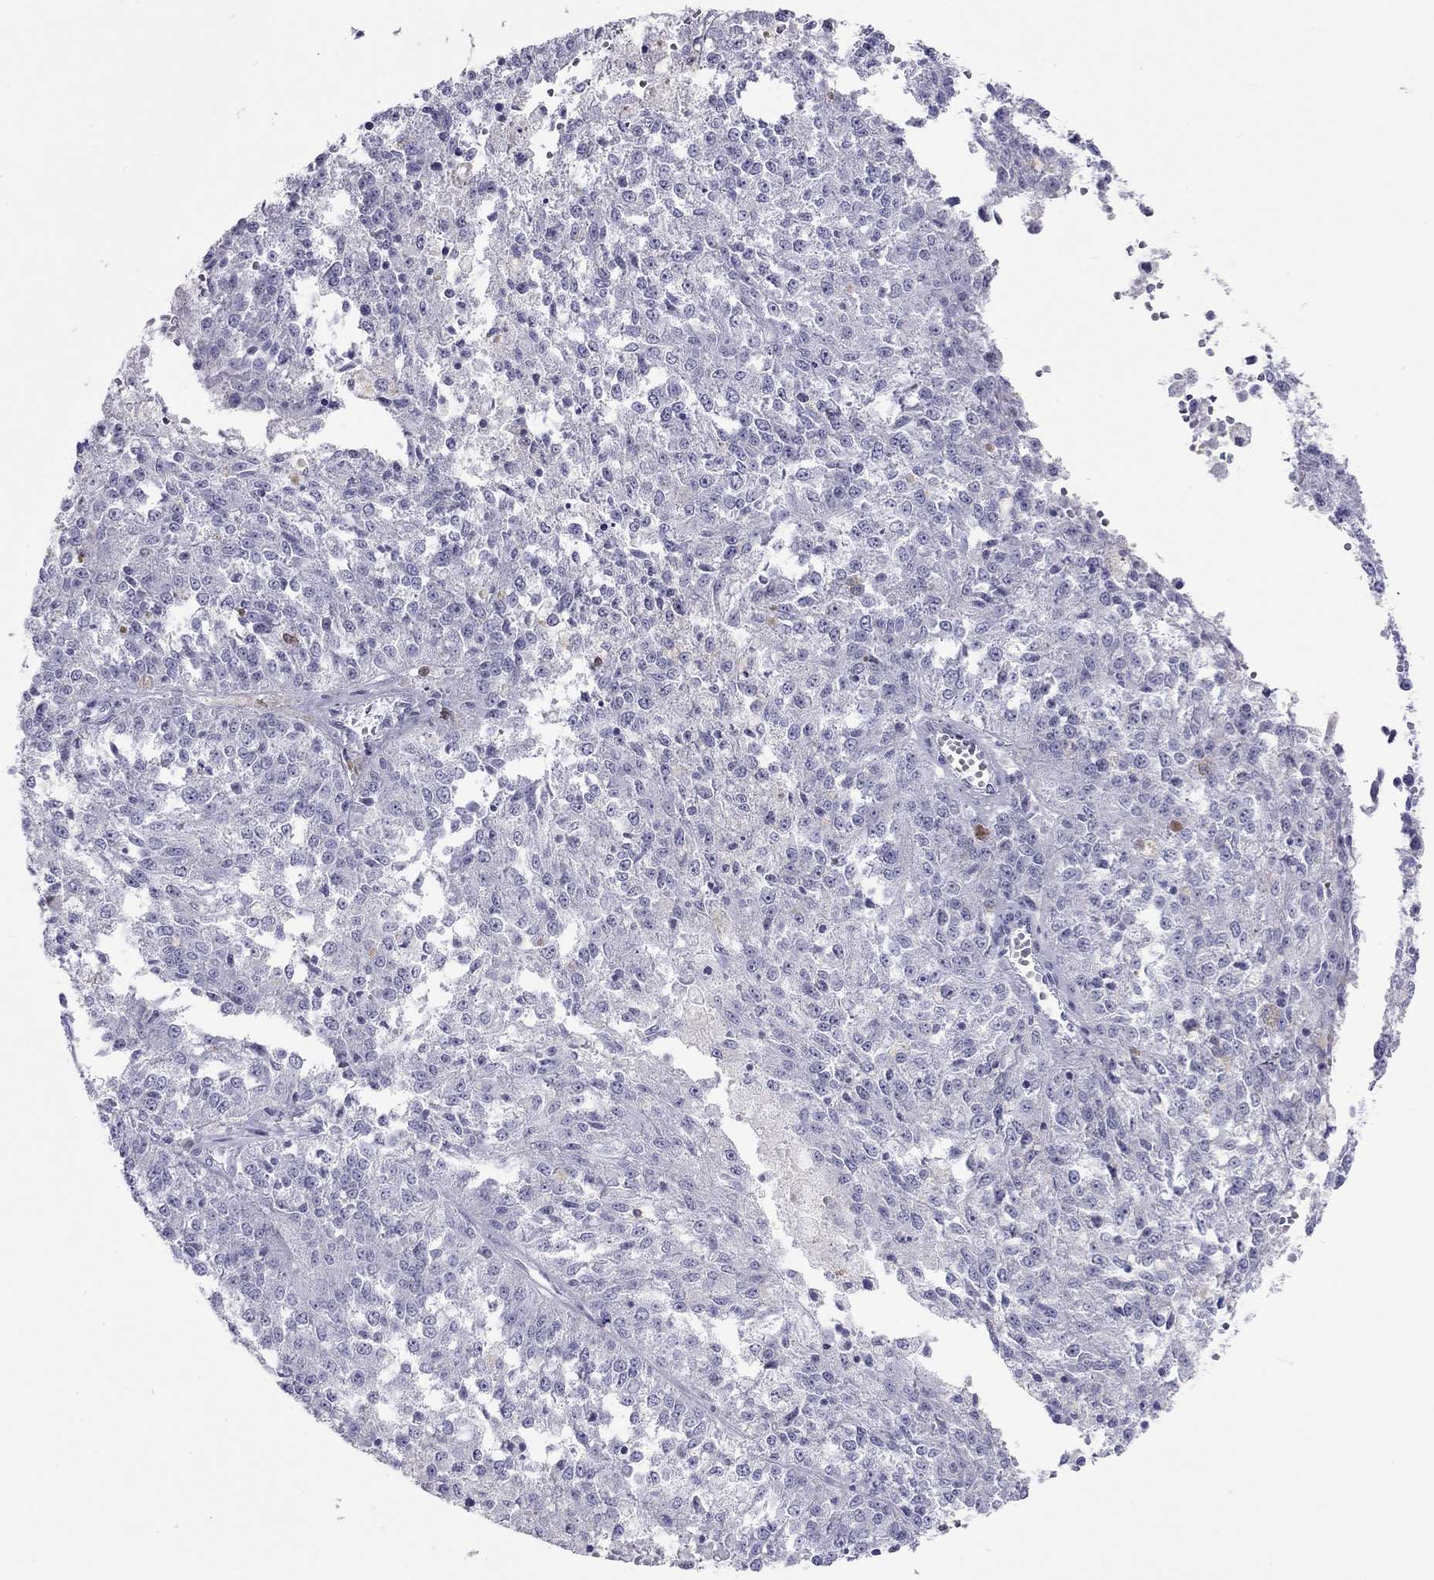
{"staining": {"intensity": "negative", "quantity": "none", "location": "none"}, "tissue": "melanoma", "cell_type": "Tumor cells", "image_type": "cancer", "snomed": [{"axis": "morphology", "description": "Malignant melanoma, Metastatic site"}, {"axis": "topography", "description": "Lymph node"}], "caption": "Immunohistochemical staining of melanoma reveals no significant positivity in tumor cells.", "gene": "SH2D2A", "patient": {"sex": "female", "age": 64}}